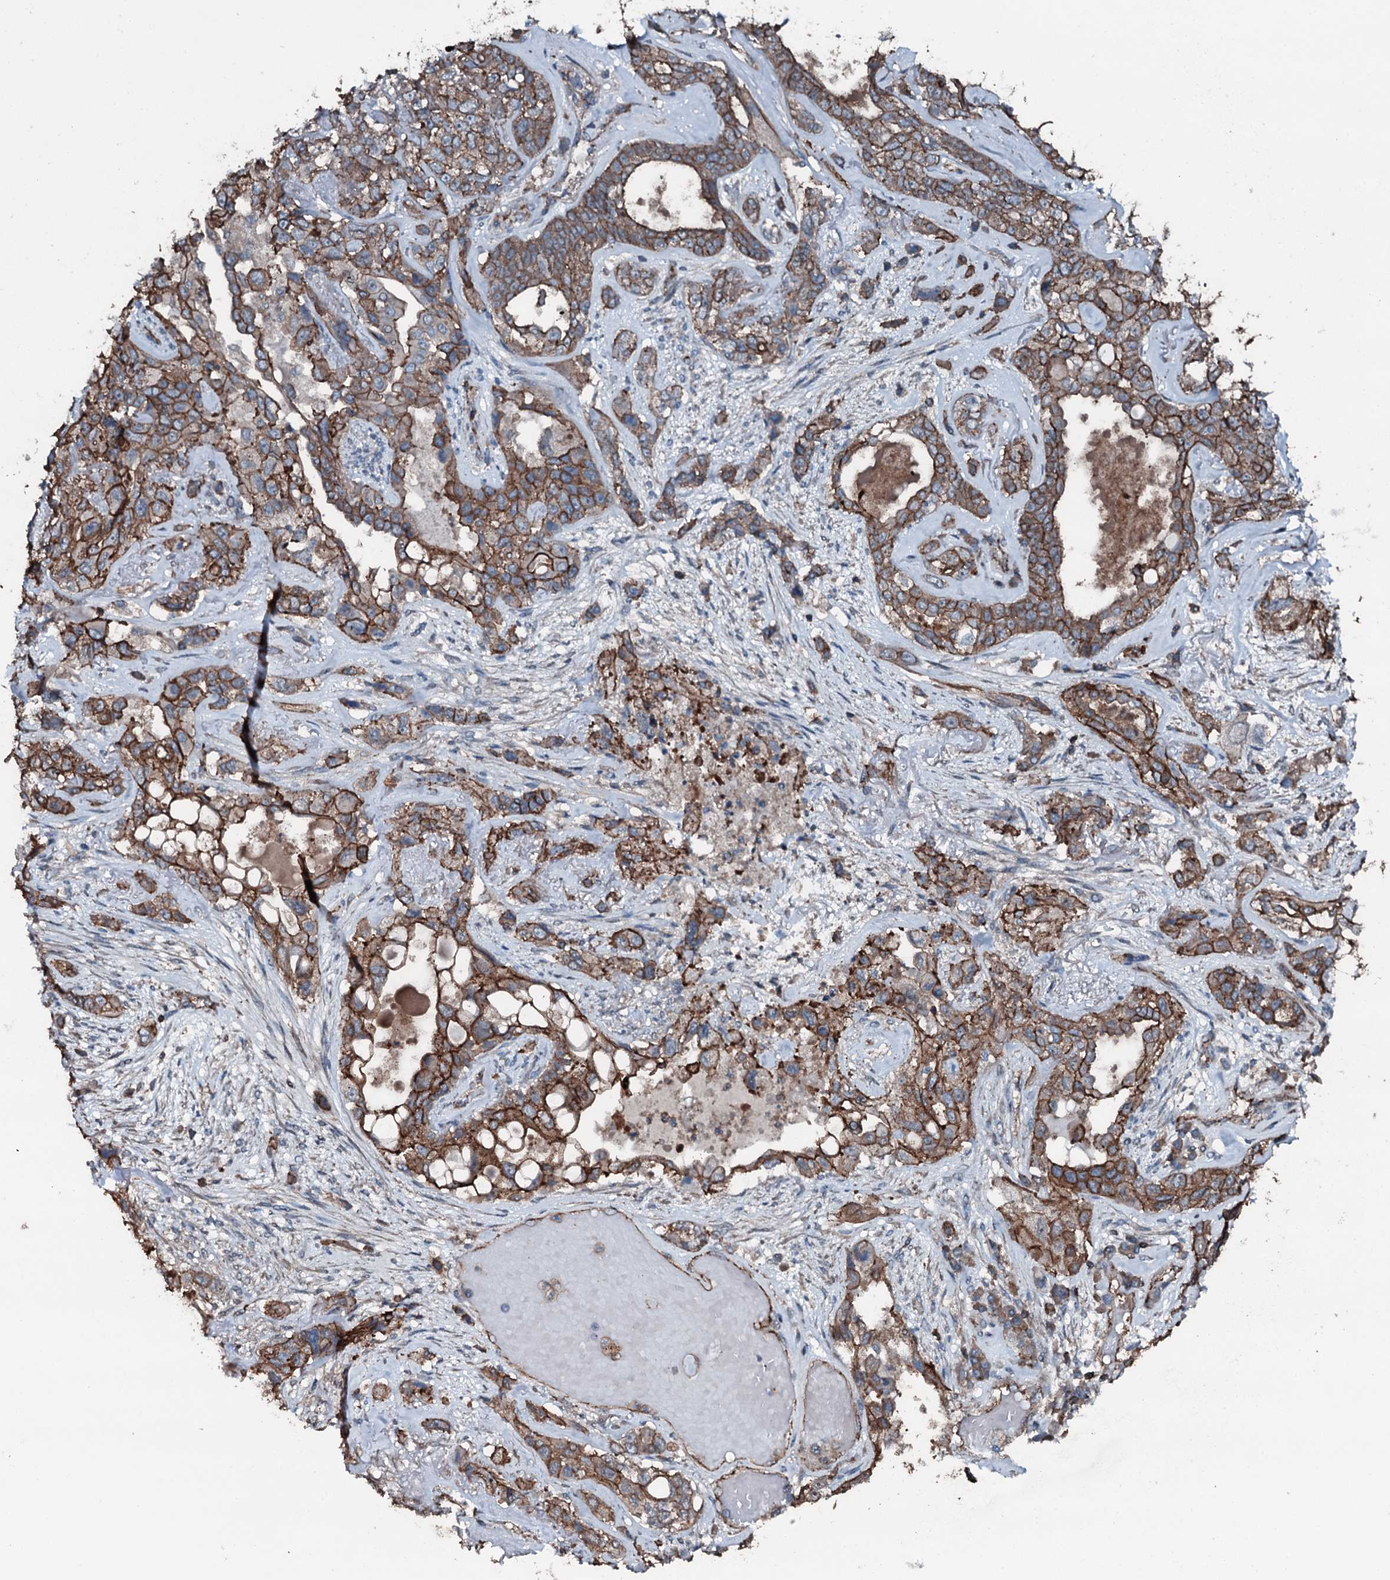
{"staining": {"intensity": "moderate", "quantity": ">75%", "location": "cytoplasmic/membranous"}, "tissue": "lung cancer", "cell_type": "Tumor cells", "image_type": "cancer", "snomed": [{"axis": "morphology", "description": "Squamous cell carcinoma, NOS"}, {"axis": "topography", "description": "Lung"}], "caption": "Human lung cancer stained for a protein (brown) shows moderate cytoplasmic/membranous positive staining in approximately >75% of tumor cells.", "gene": "SLC25A38", "patient": {"sex": "female", "age": 70}}